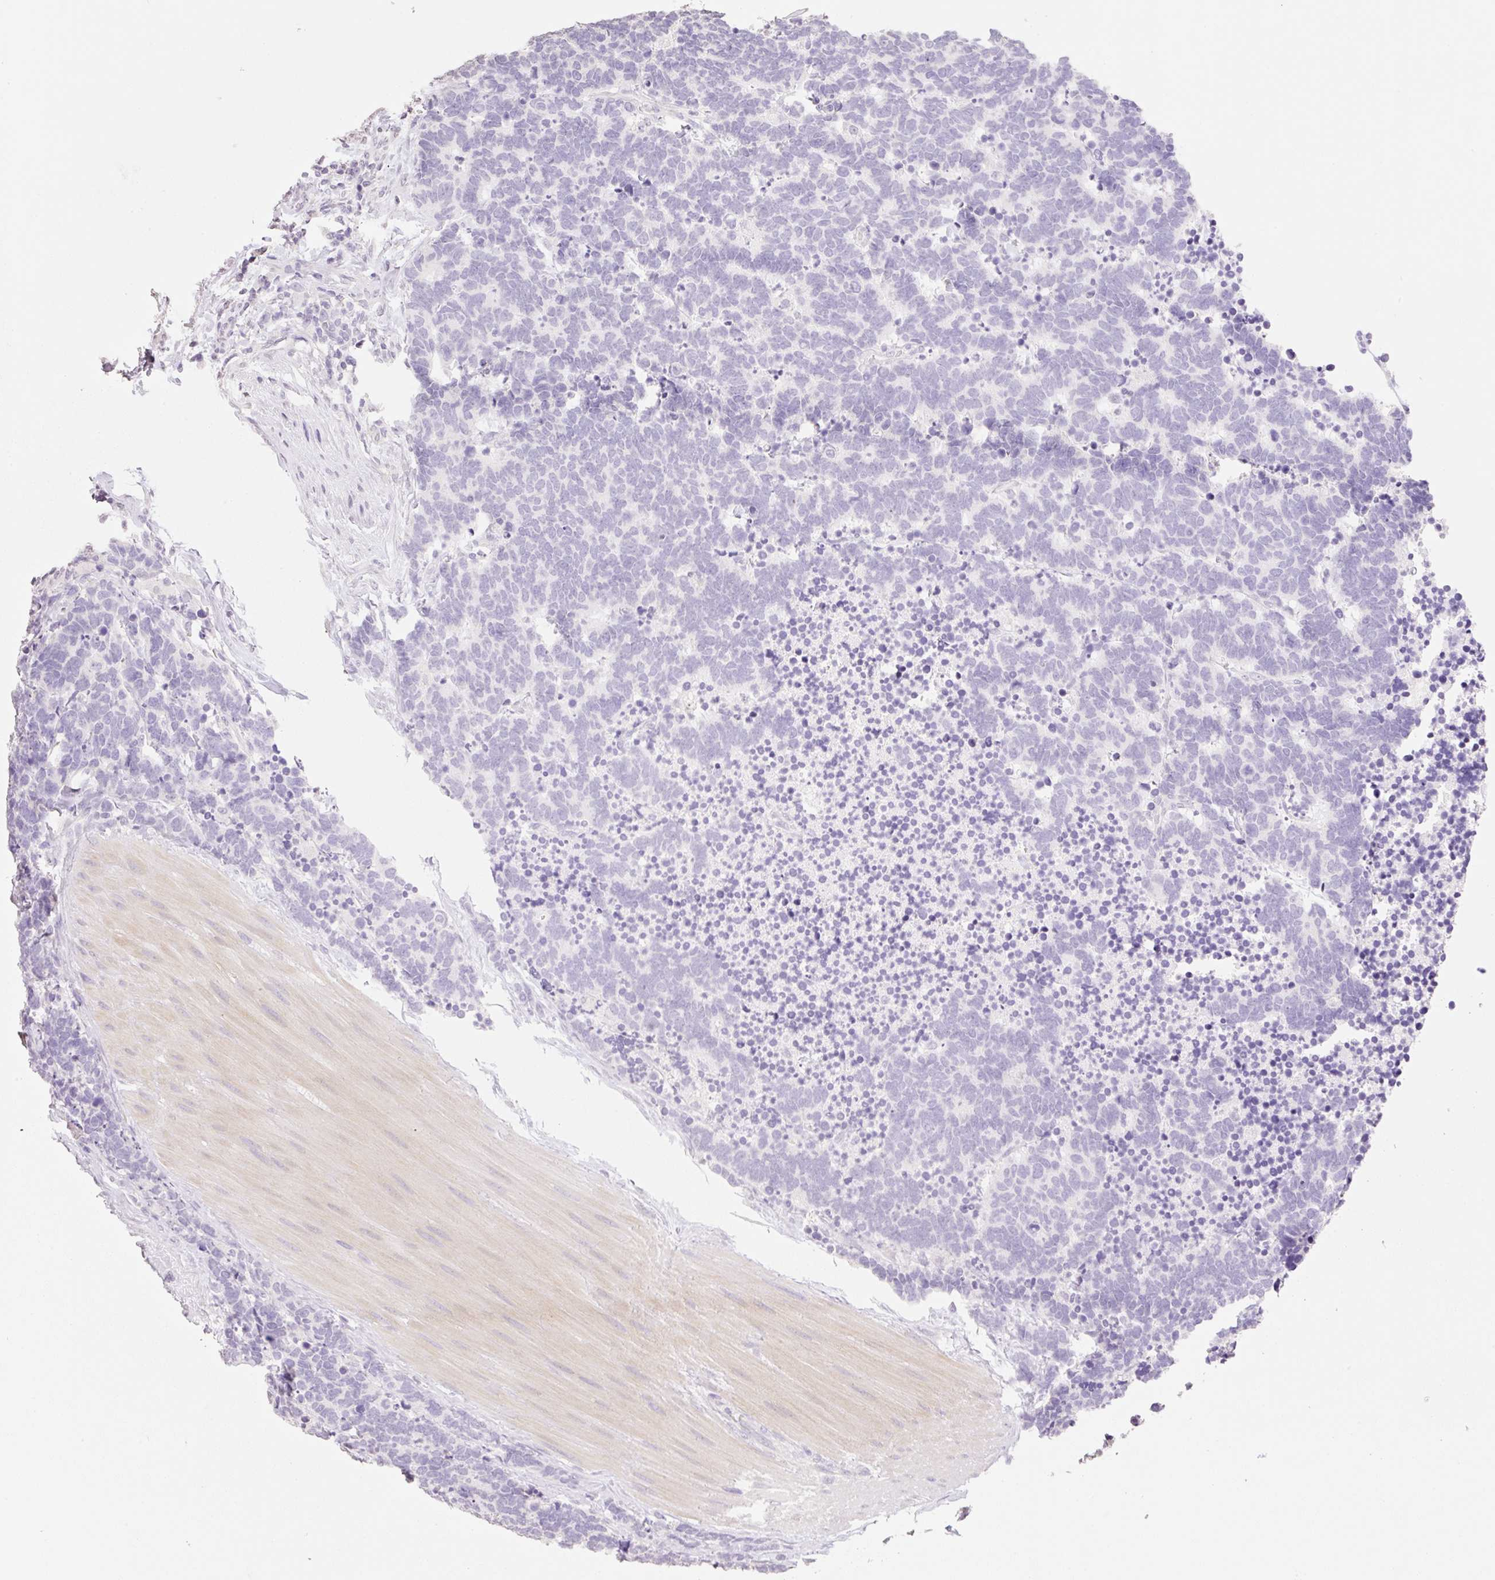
{"staining": {"intensity": "negative", "quantity": "none", "location": "none"}, "tissue": "carcinoid", "cell_type": "Tumor cells", "image_type": "cancer", "snomed": [{"axis": "morphology", "description": "Carcinoma, NOS"}, {"axis": "morphology", "description": "Carcinoid, malignant, NOS"}, {"axis": "topography", "description": "Urinary bladder"}], "caption": "Tumor cells are negative for protein expression in human carcinoid (malignant).", "gene": "HCRTR2", "patient": {"sex": "male", "age": 57}}